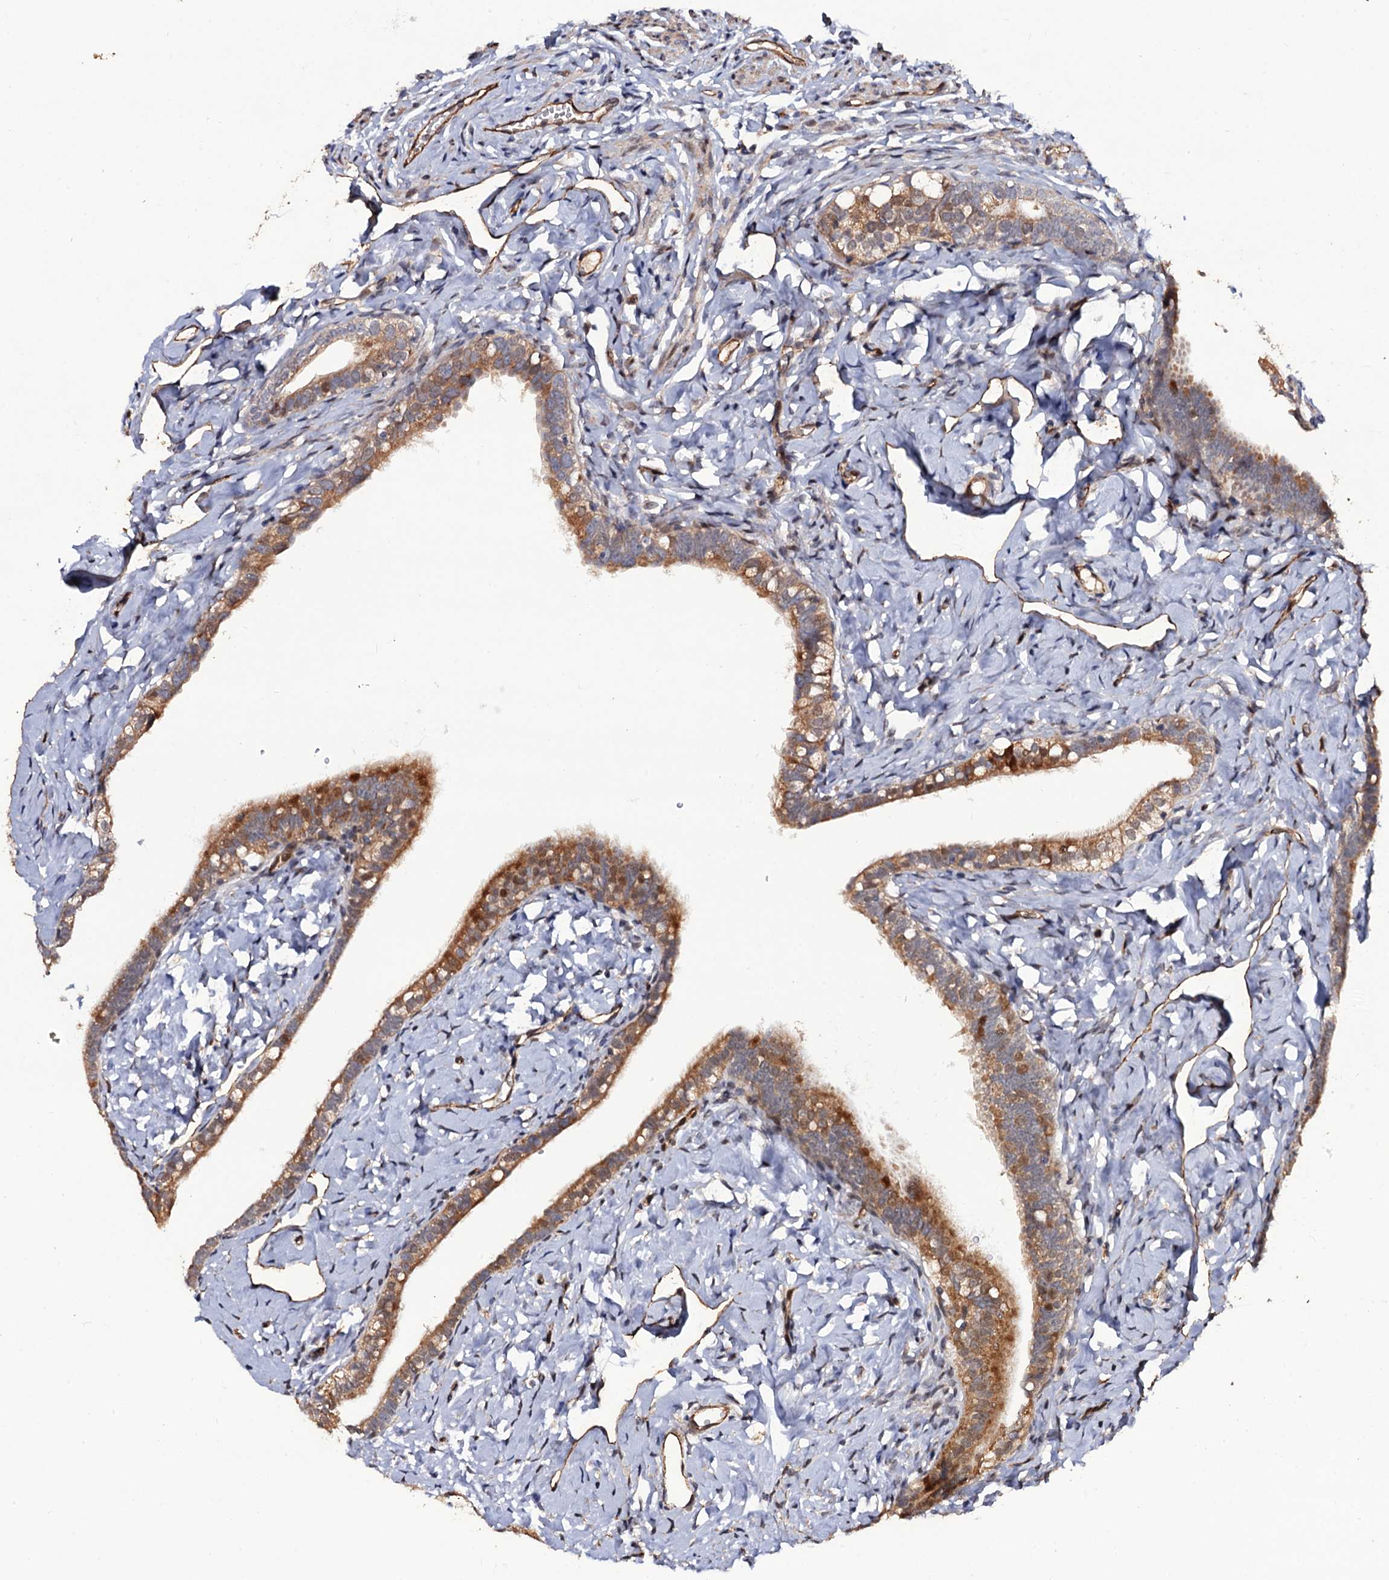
{"staining": {"intensity": "moderate", "quantity": "25%-75%", "location": "cytoplasmic/membranous,nuclear"}, "tissue": "fallopian tube", "cell_type": "Glandular cells", "image_type": "normal", "snomed": [{"axis": "morphology", "description": "Normal tissue, NOS"}, {"axis": "topography", "description": "Fallopian tube"}], "caption": "Moderate cytoplasmic/membranous,nuclear protein positivity is seen in about 25%-75% of glandular cells in fallopian tube. Immunohistochemistry (ihc) stains the protein of interest in brown and the nuclei are stained blue.", "gene": "LRRC63", "patient": {"sex": "female", "age": 66}}